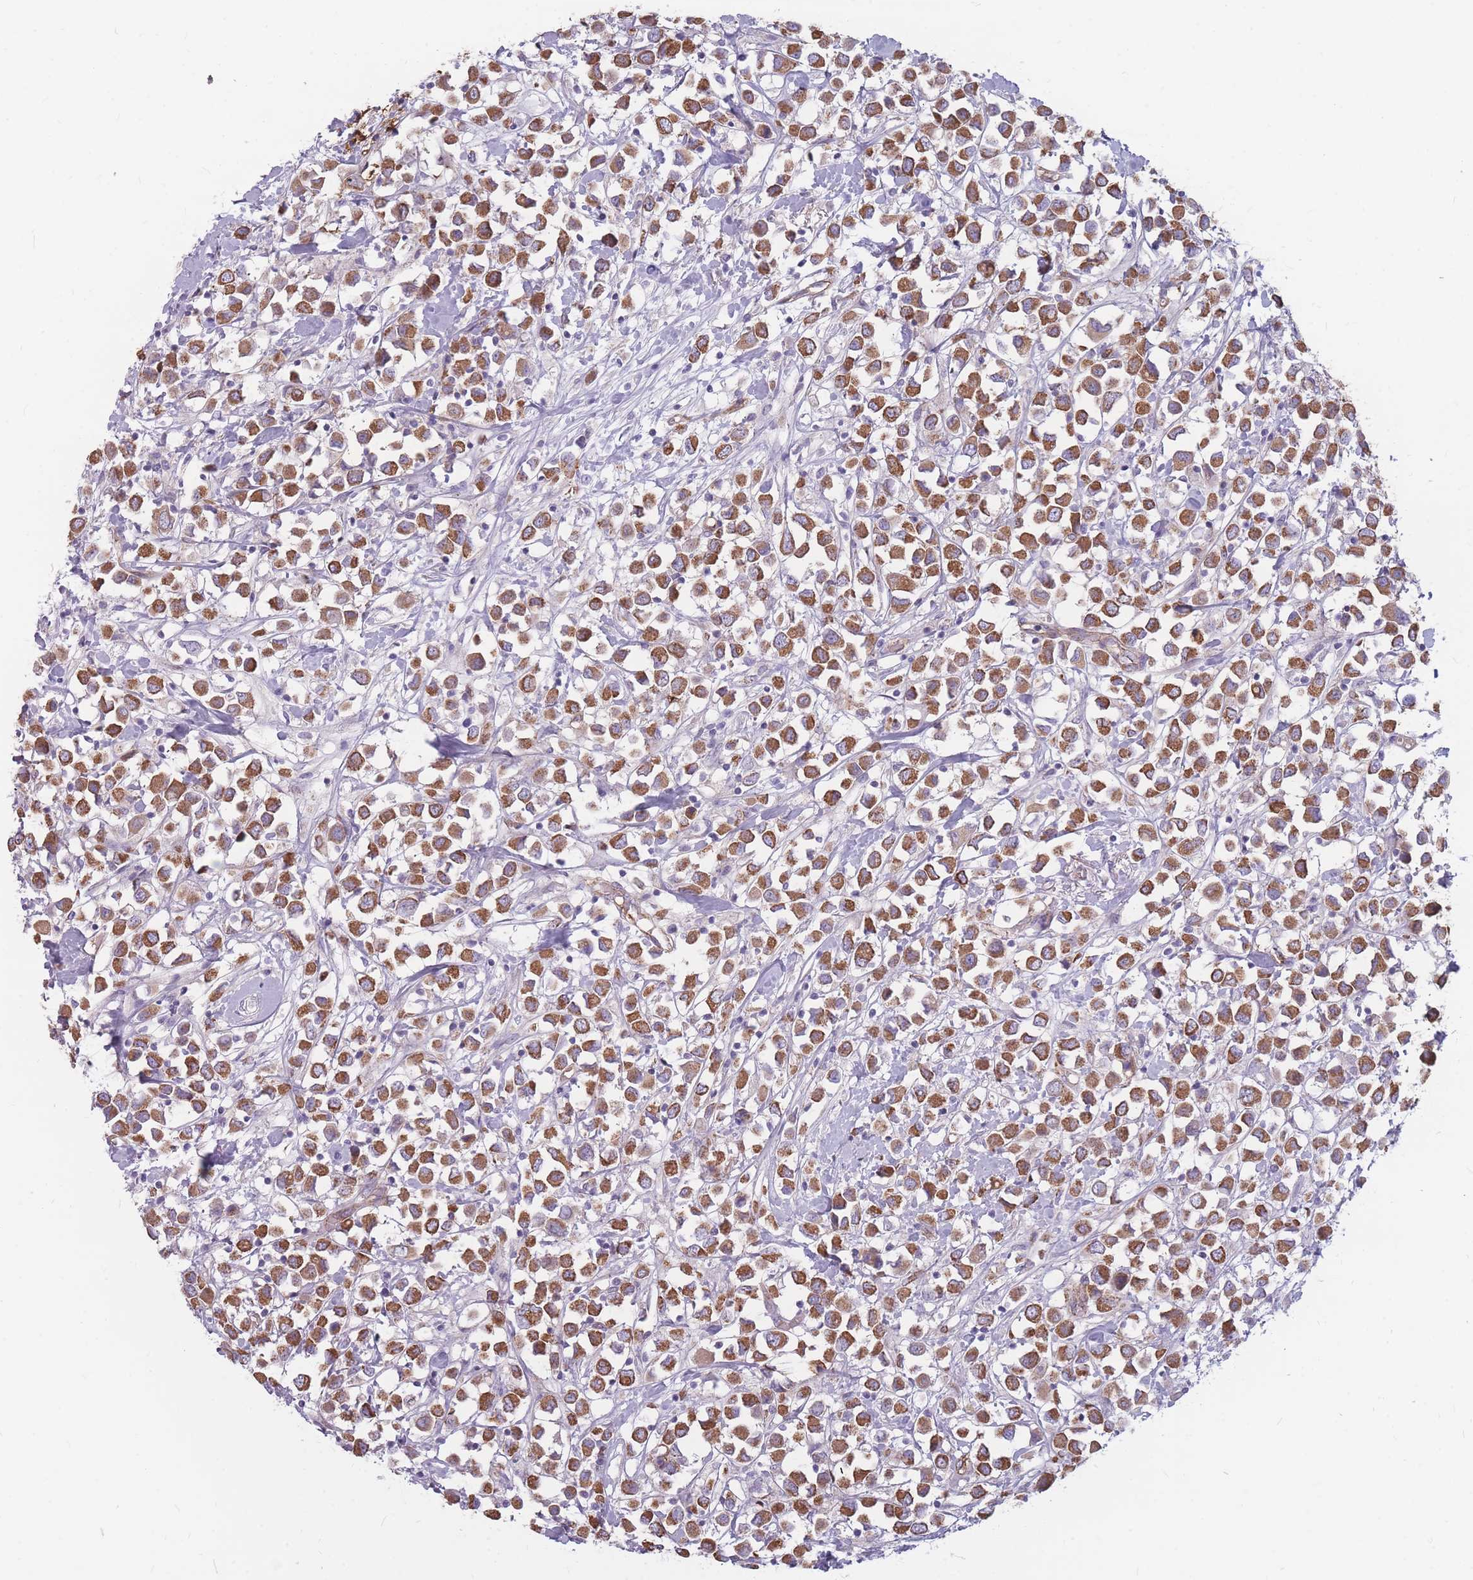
{"staining": {"intensity": "moderate", "quantity": ">75%", "location": "cytoplasmic/membranous"}, "tissue": "breast cancer", "cell_type": "Tumor cells", "image_type": "cancer", "snomed": [{"axis": "morphology", "description": "Duct carcinoma"}, {"axis": "topography", "description": "Breast"}], "caption": "An immunohistochemistry image of tumor tissue is shown. Protein staining in brown highlights moderate cytoplasmic/membranous positivity in breast cancer within tumor cells.", "gene": "GNA11", "patient": {"sex": "female", "age": 61}}